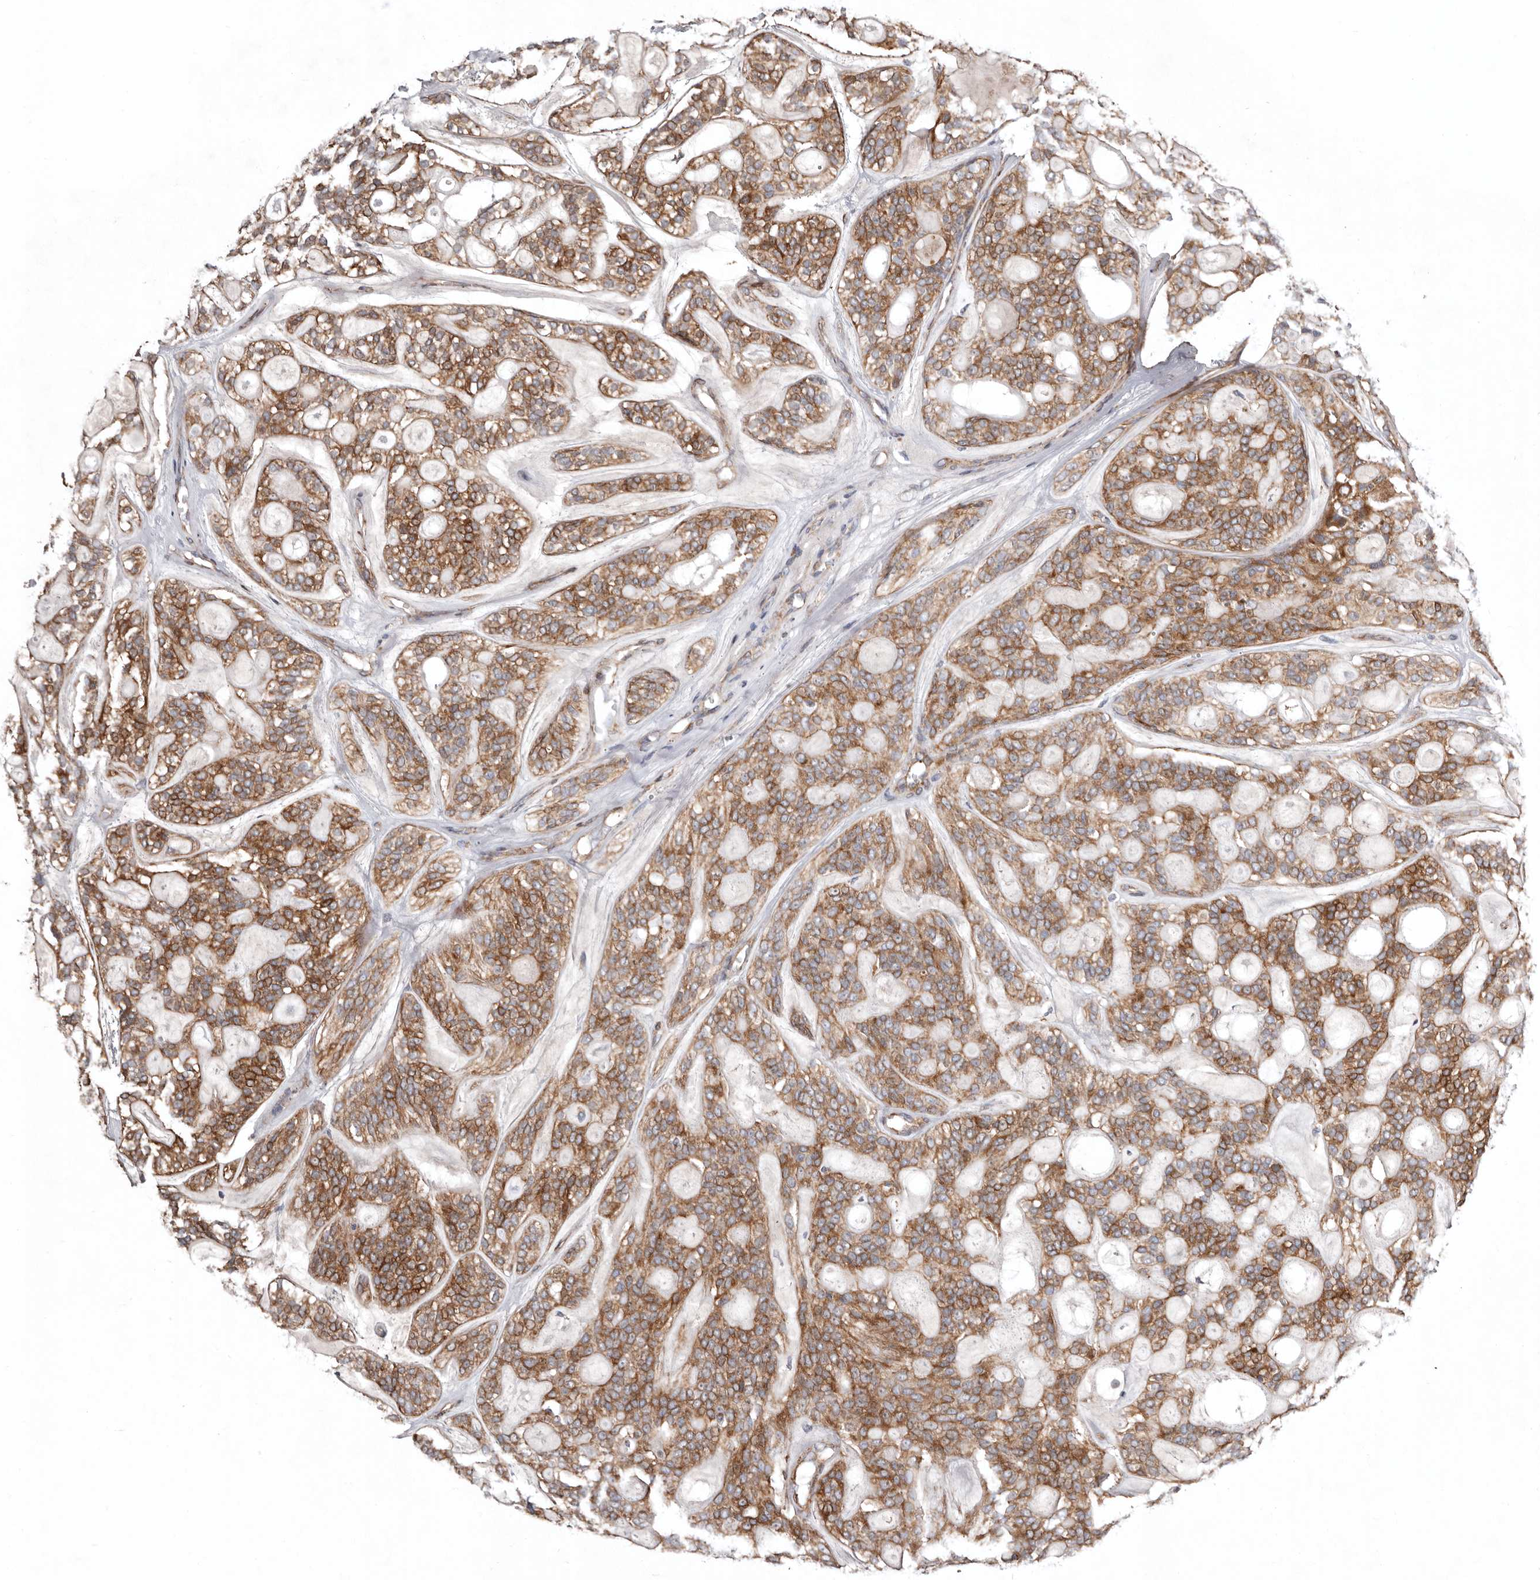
{"staining": {"intensity": "moderate", "quantity": ">75%", "location": "cytoplasmic/membranous"}, "tissue": "head and neck cancer", "cell_type": "Tumor cells", "image_type": "cancer", "snomed": [{"axis": "morphology", "description": "Adenocarcinoma, NOS"}, {"axis": "topography", "description": "Head-Neck"}], "caption": "Immunohistochemistry (IHC) image of neoplastic tissue: adenocarcinoma (head and neck) stained using immunohistochemistry displays medium levels of moderate protein expression localized specifically in the cytoplasmic/membranous of tumor cells, appearing as a cytoplasmic/membranous brown color.", "gene": "PROKR1", "patient": {"sex": "male", "age": 66}}